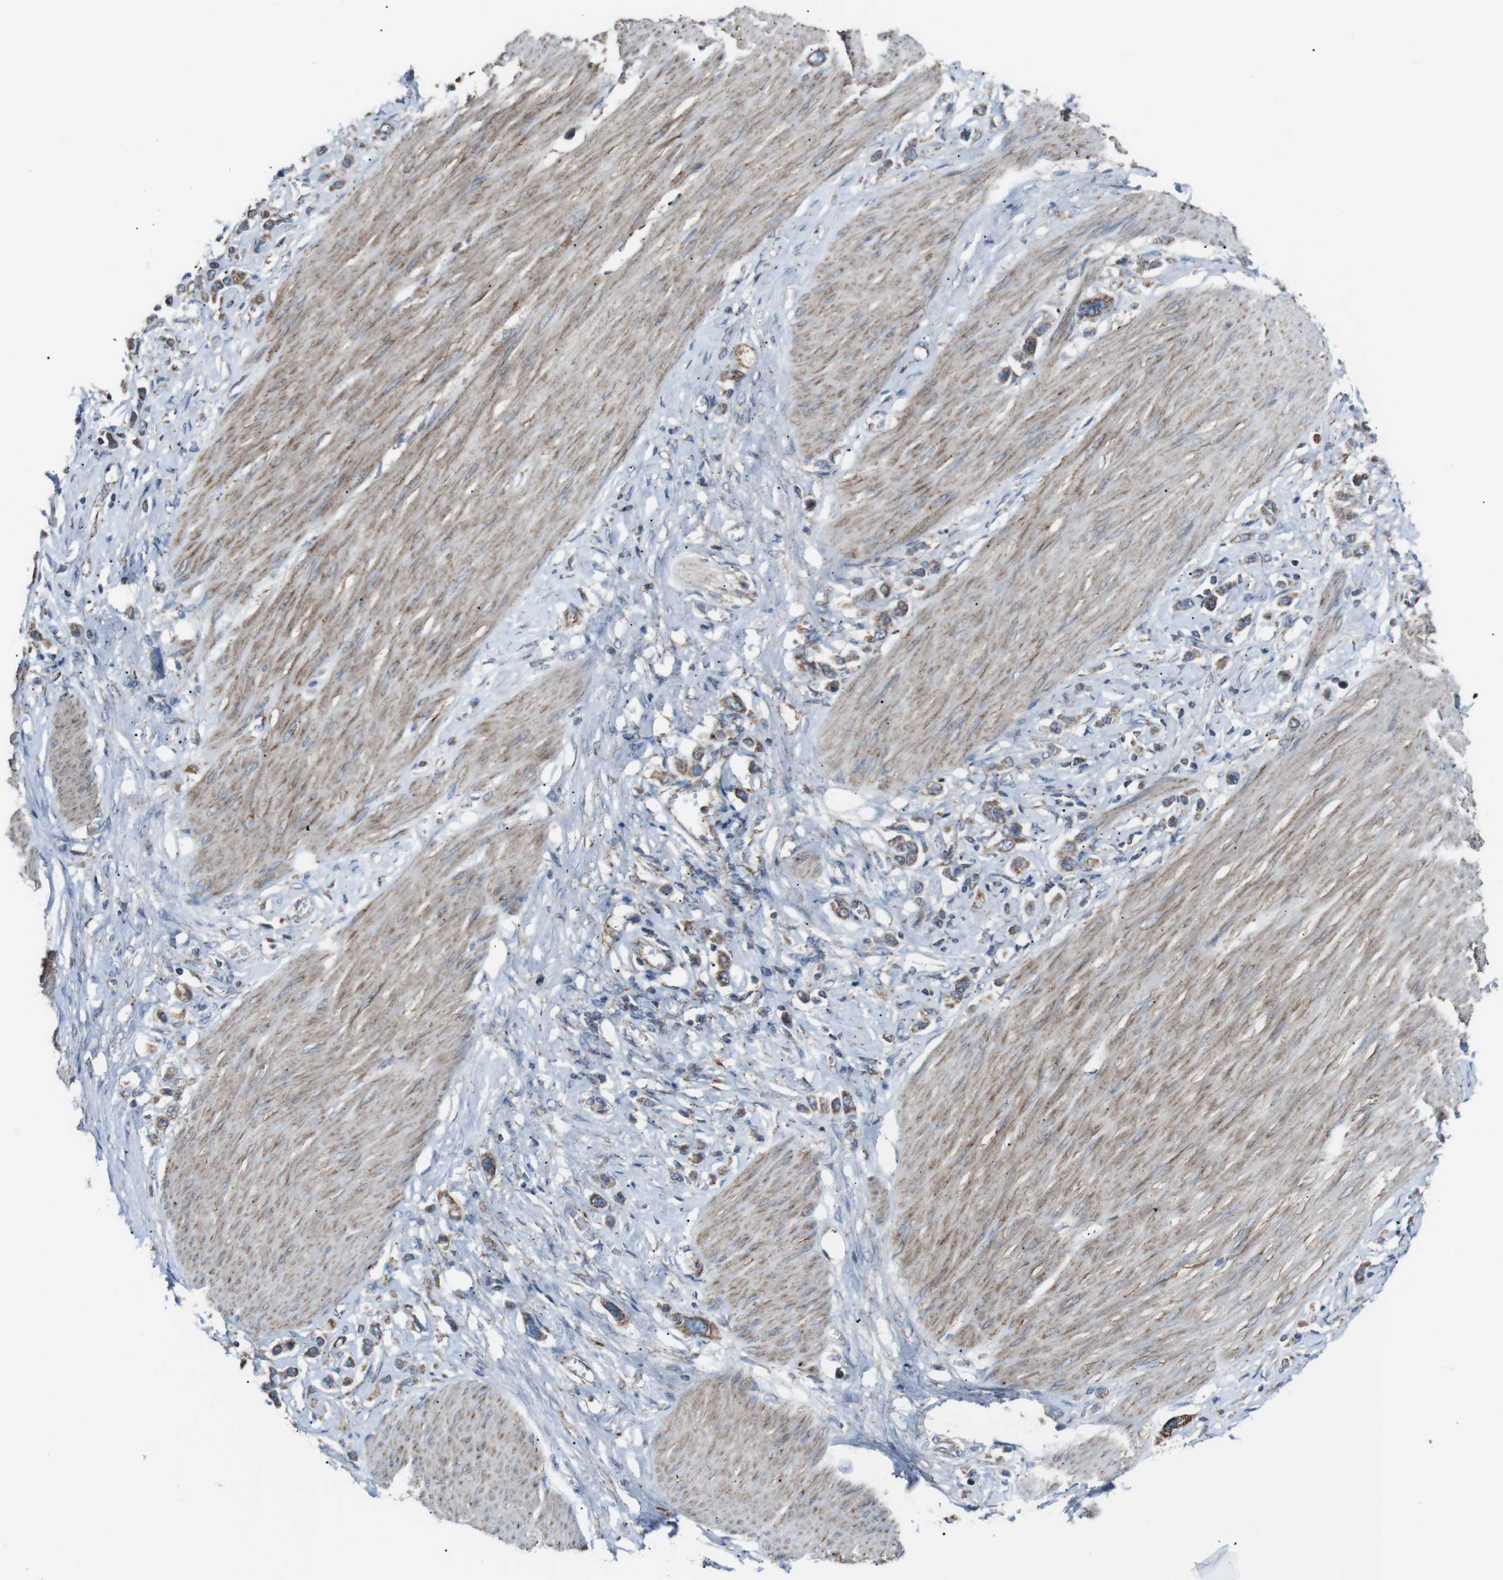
{"staining": {"intensity": "moderate", "quantity": ">75%", "location": "cytoplasmic/membranous"}, "tissue": "stomach cancer", "cell_type": "Tumor cells", "image_type": "cancer", "snomed": [{"axis": "morphology", "description": "Adenocarcinoma, NOS"}, {"axis": "topography", "description": "Stomach"}], "caption": "Stomach cancer stained with a protein marker demonstrates moderate staining in tumor cells.", "gene": "CISD2", "patient": {"sex": "female", "age": 65}}